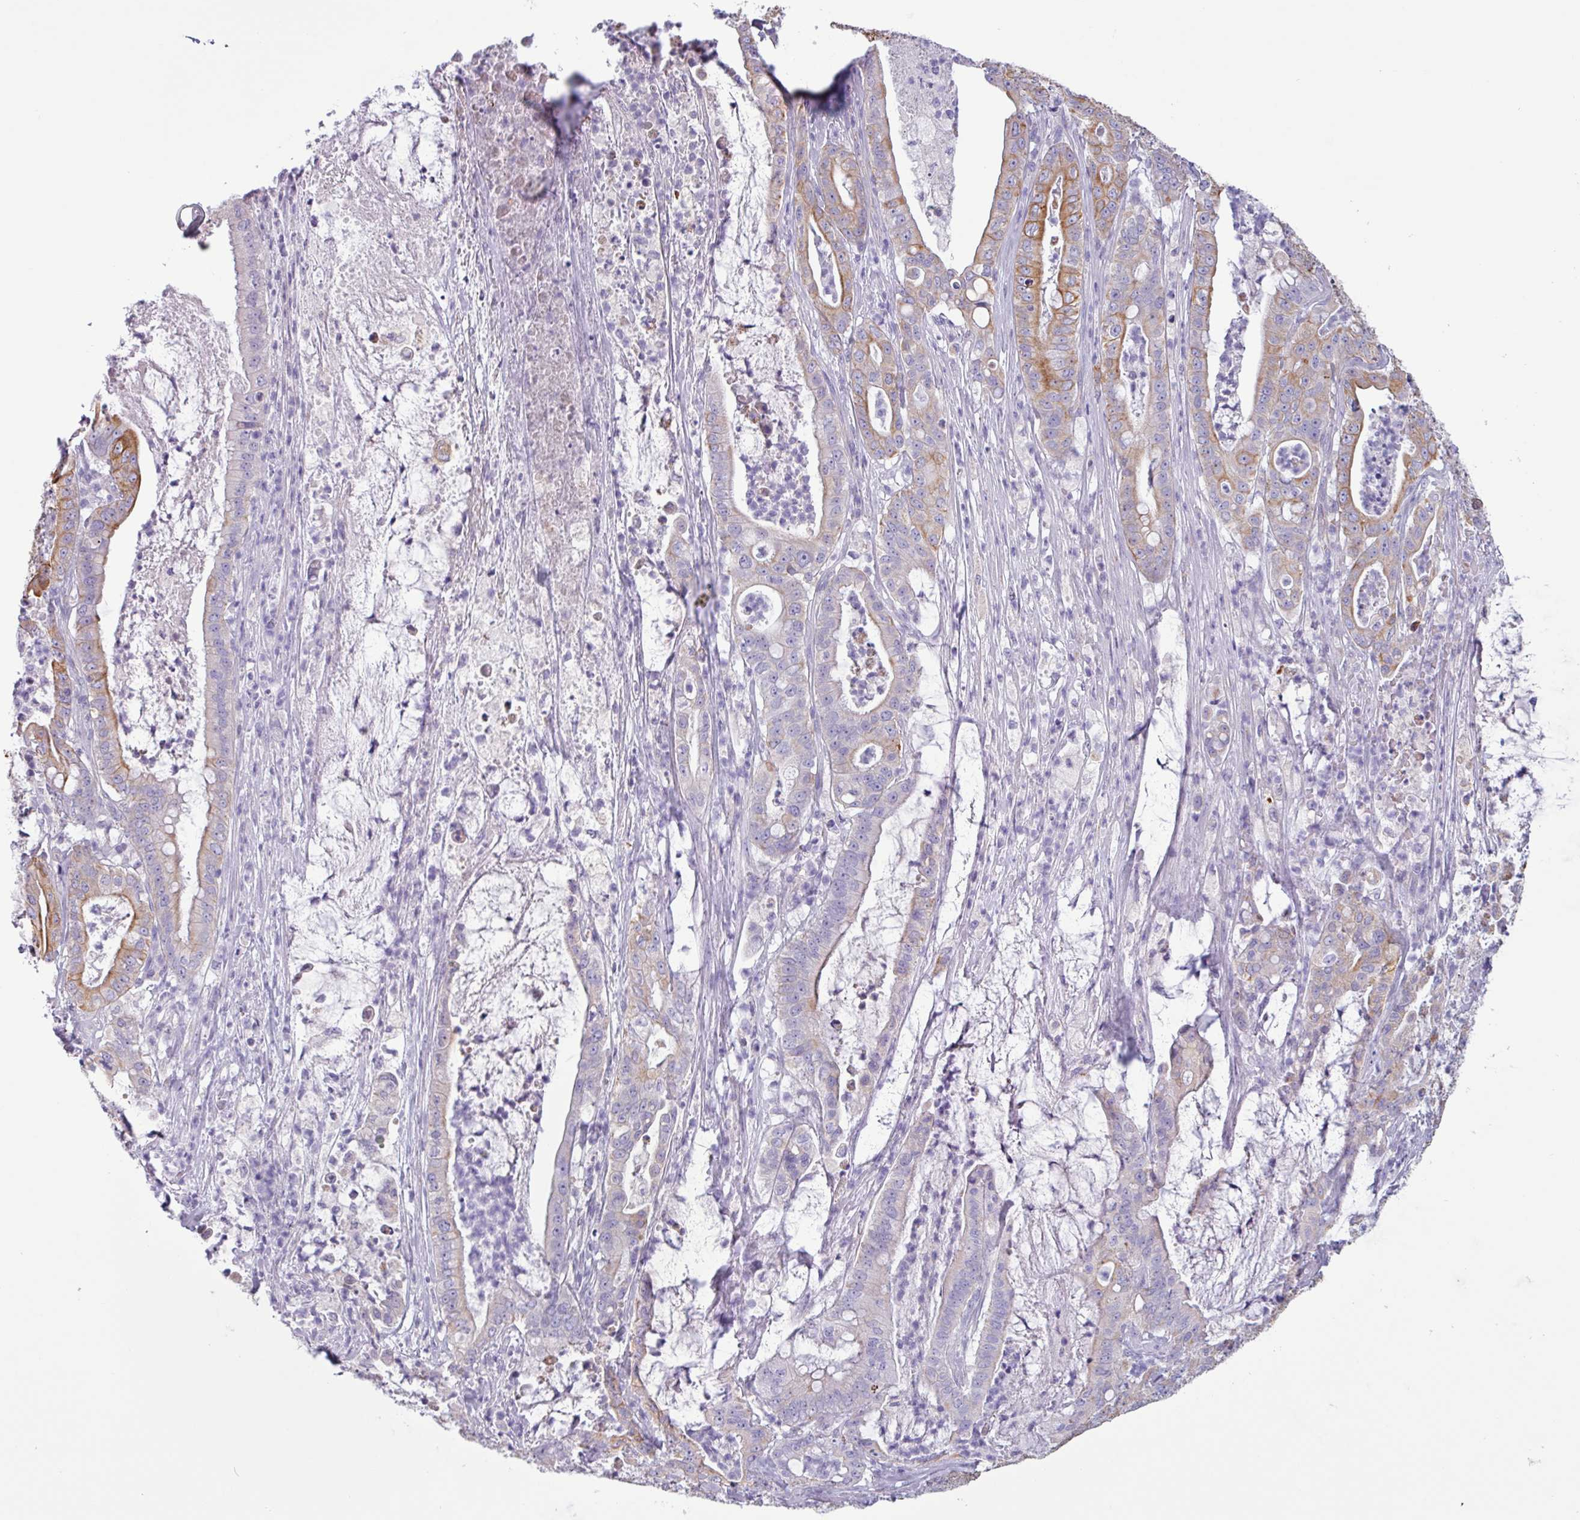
{"staining": {"intensity": "moderate", "quantity": "<25%", "location": "cytoplasmic/membranous"}, "tissue": "pancreatic cancer", "cell_type": "Tumor cells", "image_type": "cancer", "snomed": [{"axis": "morphology", "description": "Adenocarcinoma, NOS"}, {"axis": "topography", "description": "Pancreas"}], "caption": "Immunohistochemistry (IHC) micrograph of pancreatic cancer stained for a protein (brown), which displays low levels of moderate cytoplasmic/membranous staining in about <25% of tumor cells.", "gene": "CAMK1", "patient": {"sex": "male", "age": 71}}